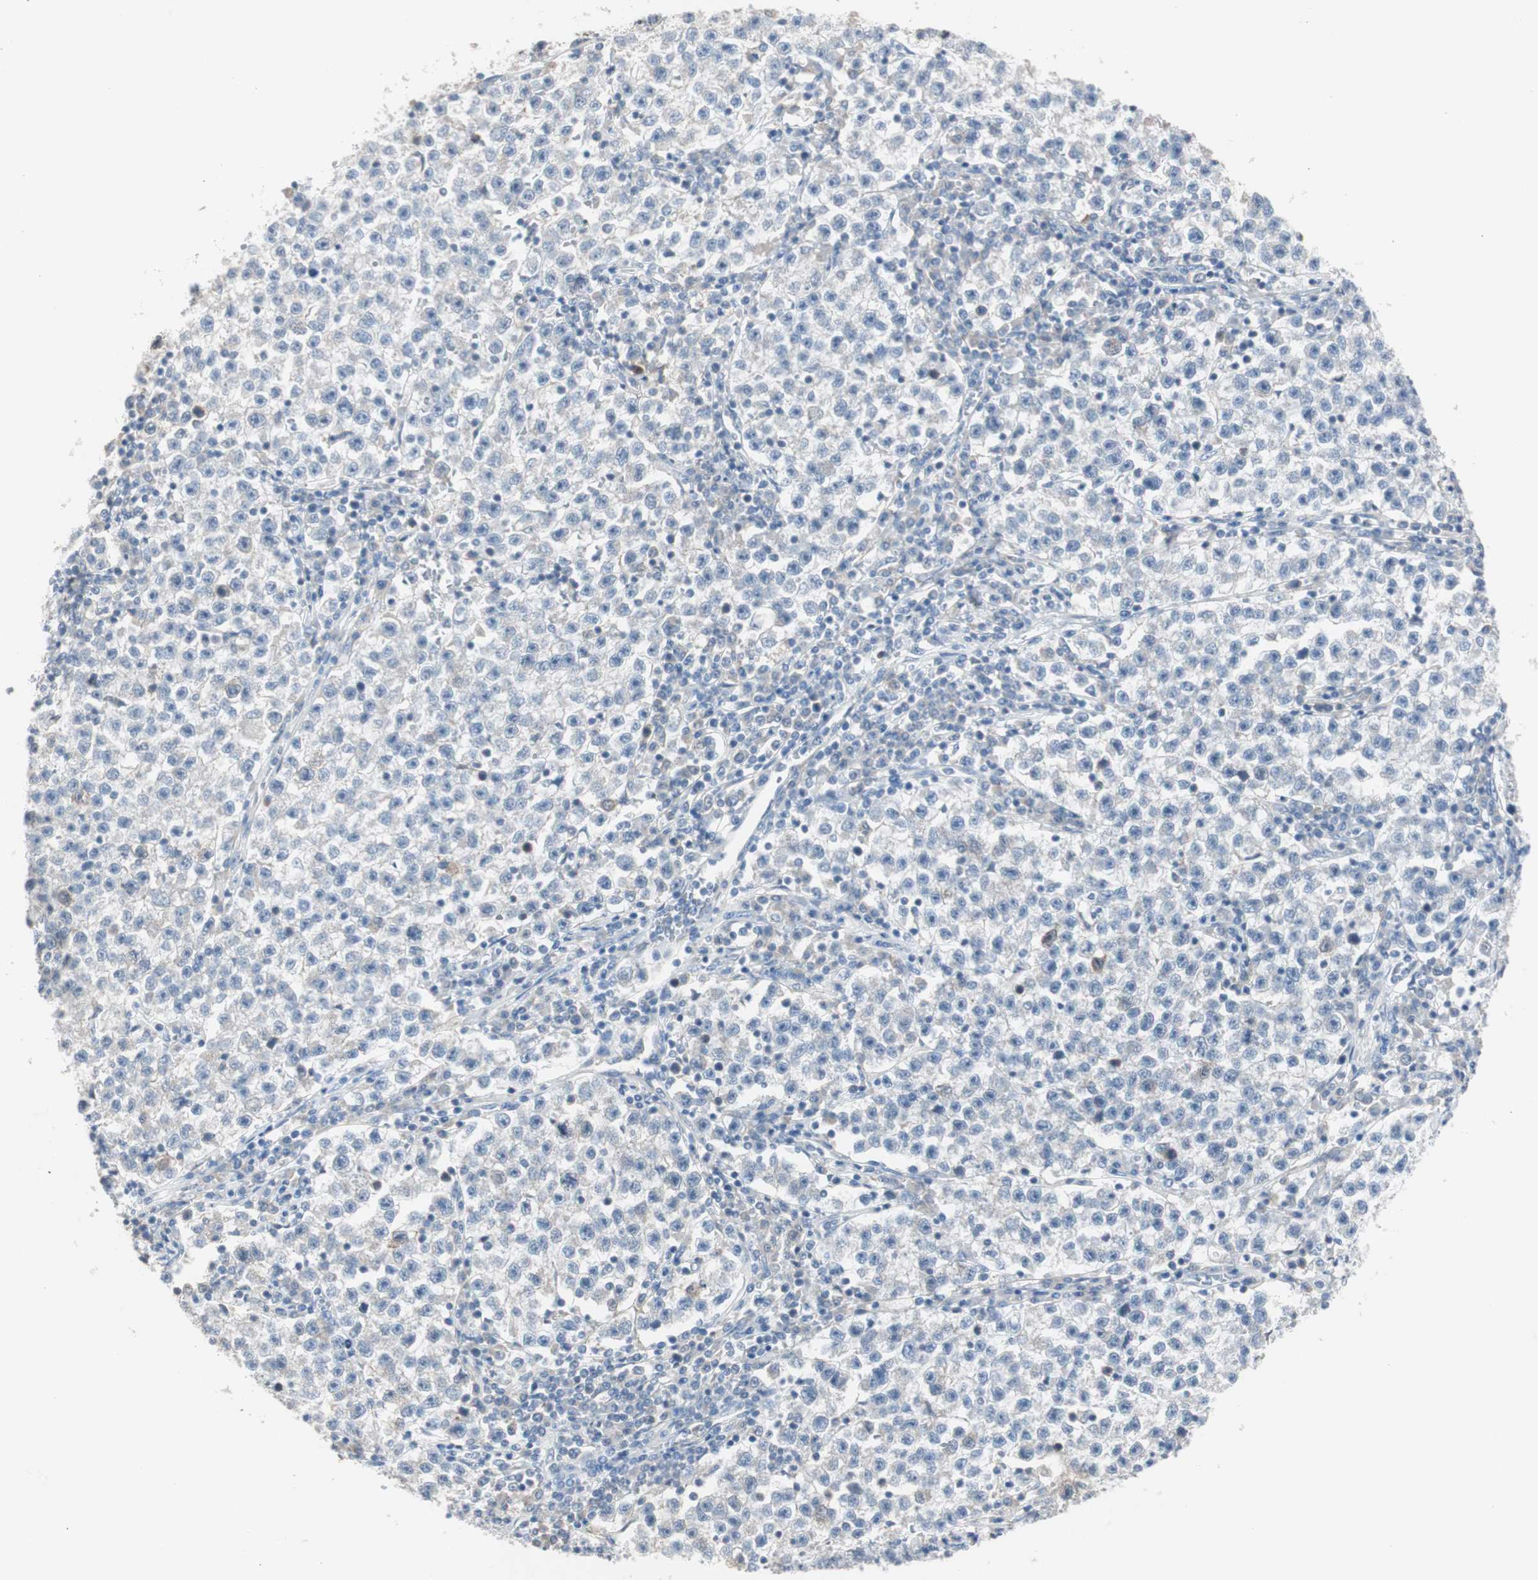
{"staining": {"intensity": "negative", "quantity": "none", "location": "none"}, "tissue": "testis cancer", "cell_type": "Tumor cells", "image_type": "cancer", "snomed": [{"axis": "morphology", "description": "Seminoma, NOS"}, {"axis": "topography", "description": "Testis"}], "caption": "Tumor cells are negative for brown protein staining in testis seminoma.", "gene": "TK1", "patient": {"sex": "male", "age": 22}}